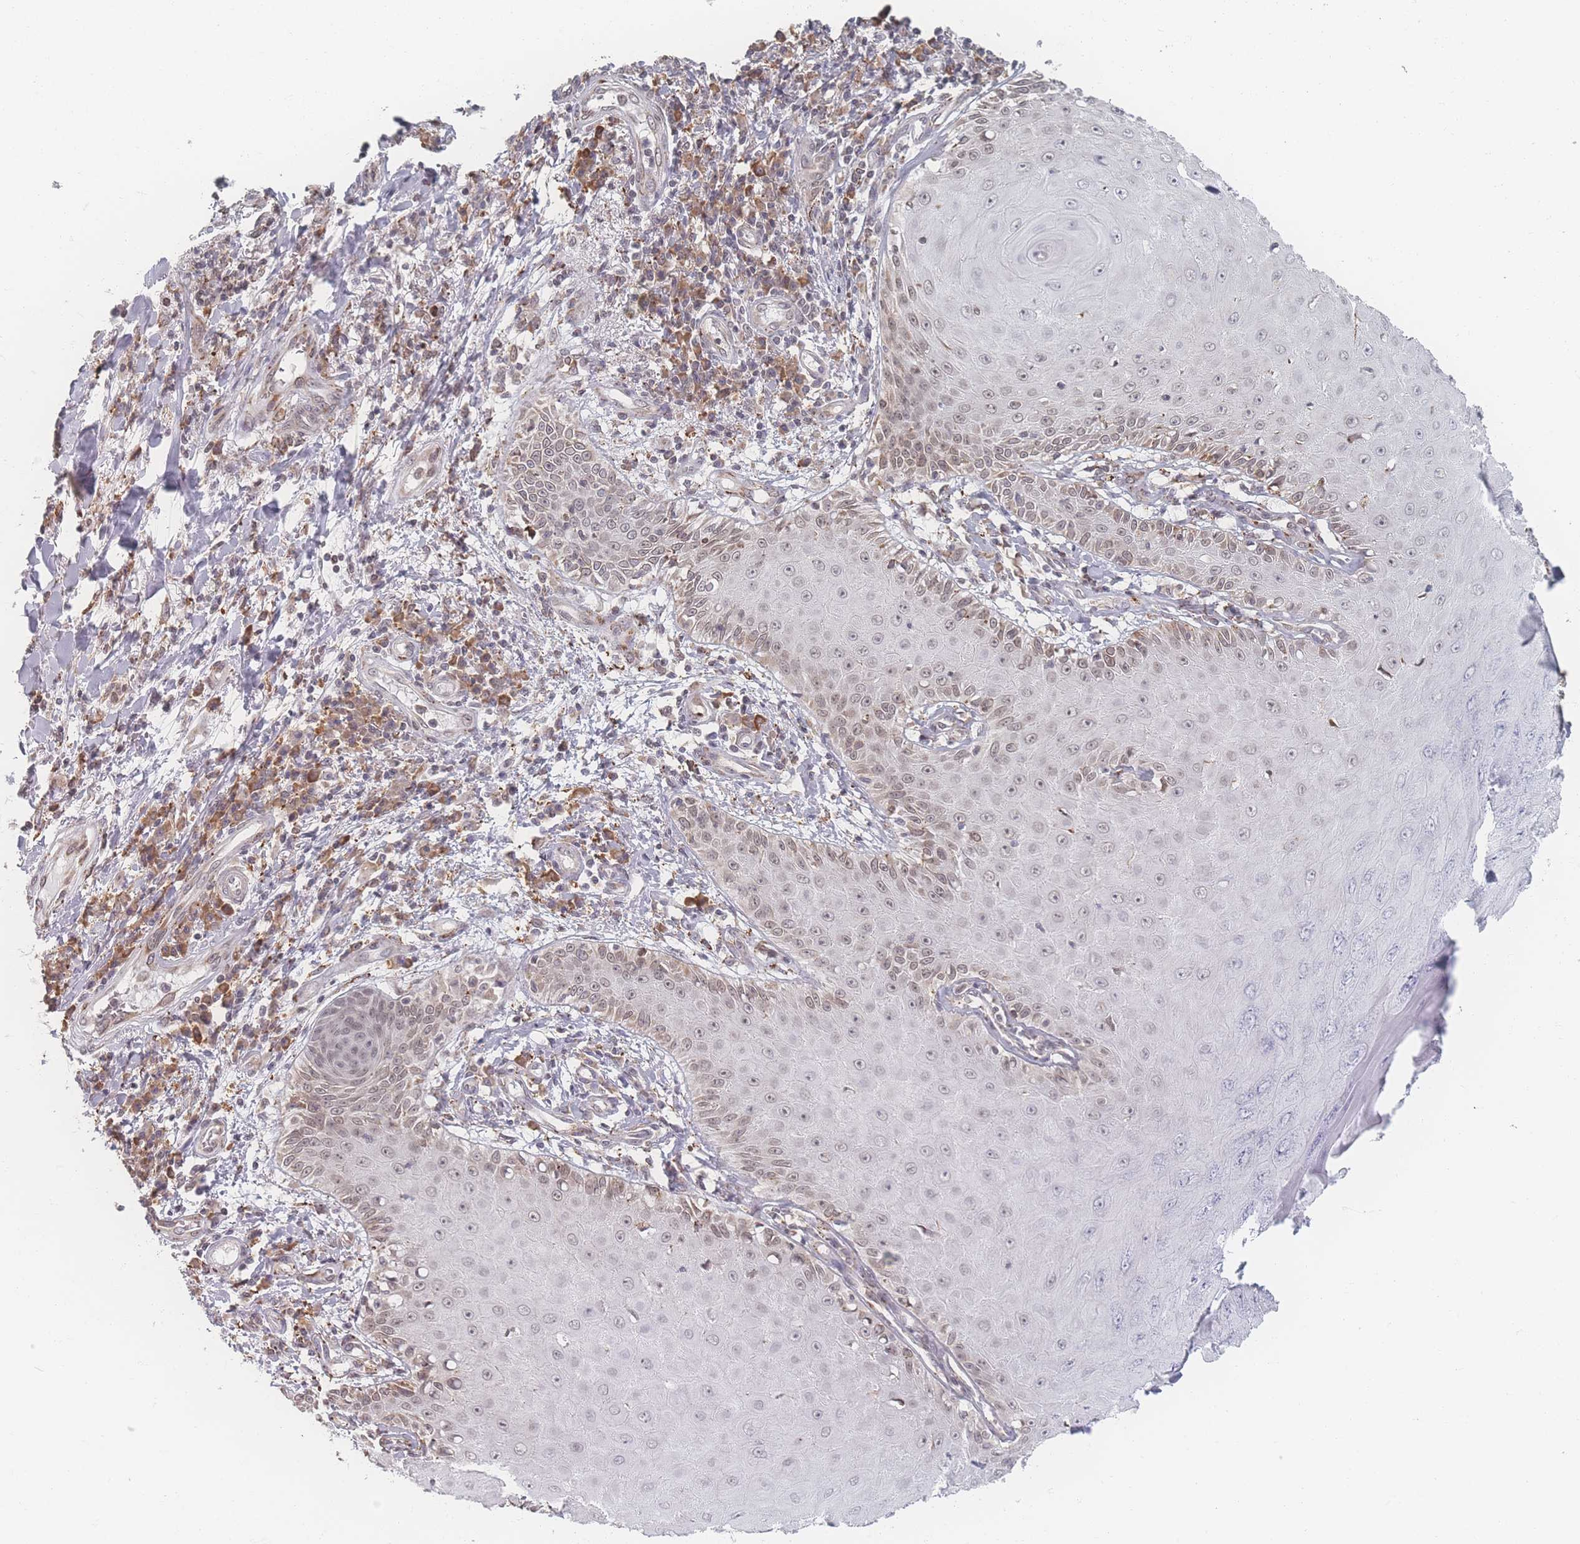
{"staining": {"intensity": "weak", "quantity": "<25%", "location": "cytoplasmic/membranous"}, "tissue": "skin cancer", "cell_type": "Tumor cells", "image_type": "cancer", "snomed": [{"axis": "morphology", "description": "Squamous cell carcinoma, NOS"}, {"axis": "topography", "description": "Skin"}], "caption": "Tumor cells are negative for brown protein staining in skin squamous cell carcinoma.", "gene": "ZC3H13", "patient": {"sex": "male", "age": 70}}